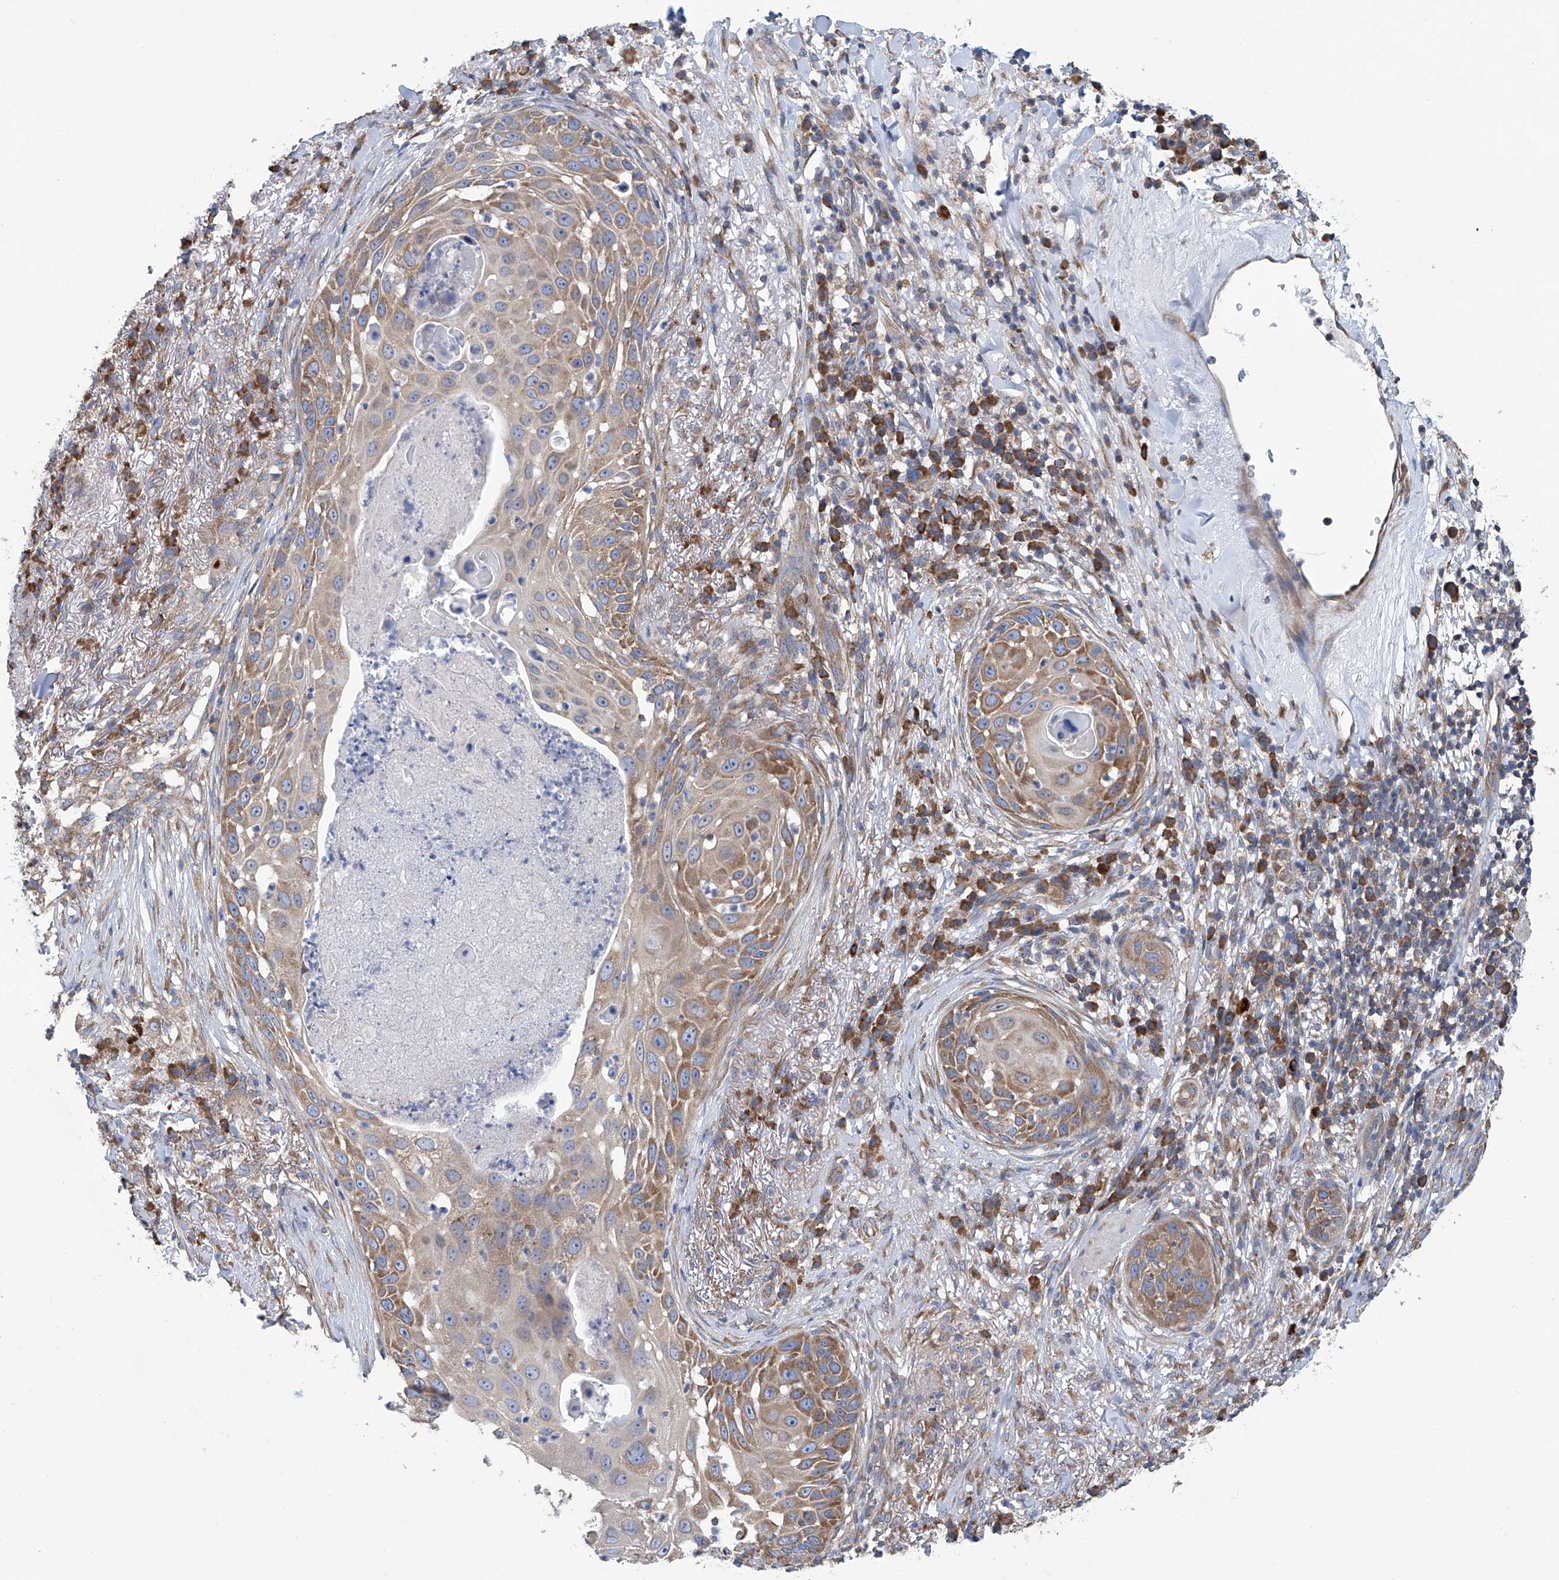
{"staining": {"intensity": "moderate", "quantity": ">75%", "location": "cytoplasmic/membranous"}, "tissue": "skin cancer", "cell_type": "Tumor cells", "image_type": "cancer", "snomed": [{"axis": "morphology", "description": "Squamous cell carcinoma, NOS"}, {"axis": "topography", "description": "Skin"}], "caption": "Brown immunohistochemical staining in human skin squamous cell carcinoma exhibits moderate cytoplasmic/membranous staining in approximately >75% of tumor cells.", "gene": "SENP2", "patient": {"sex": "female", "age": 44}}